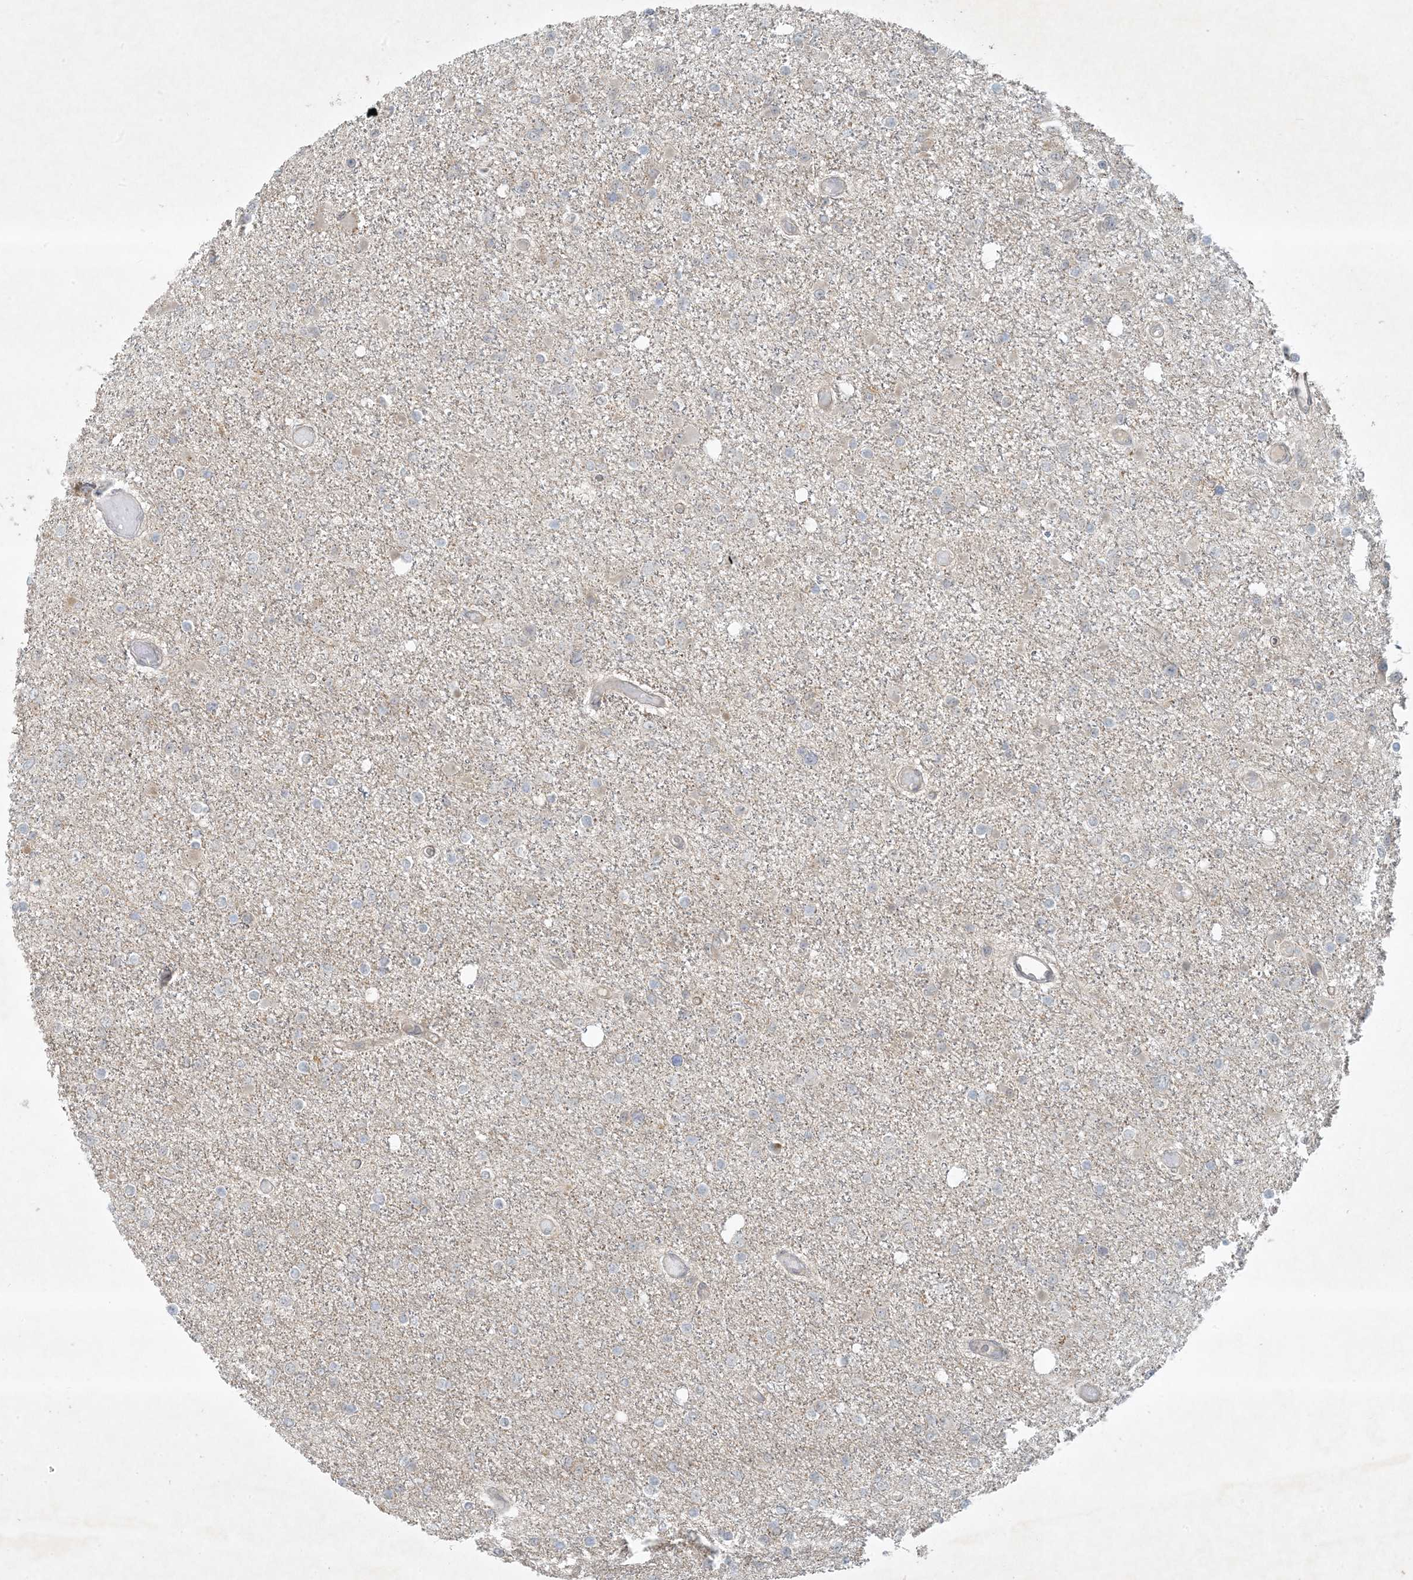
{"staining": {"intensity": "negative", "quantity": "none", "location": "none"}, "tissue": "glioma", "cell_type": "Tumor cells", "image_type": "cancer", "snomed": [{"axis": "morphology", "description": "Glioma, malignant, Low grade"}, {"axis": "topography", "description": "Brain"}], "caption": "Immunohistochemical staining of human malignant glioma (low-grade) displays no significant expression in tumor cells.", "gene": "BCORL1", "patient": {"sex": "female", "age": 22}}